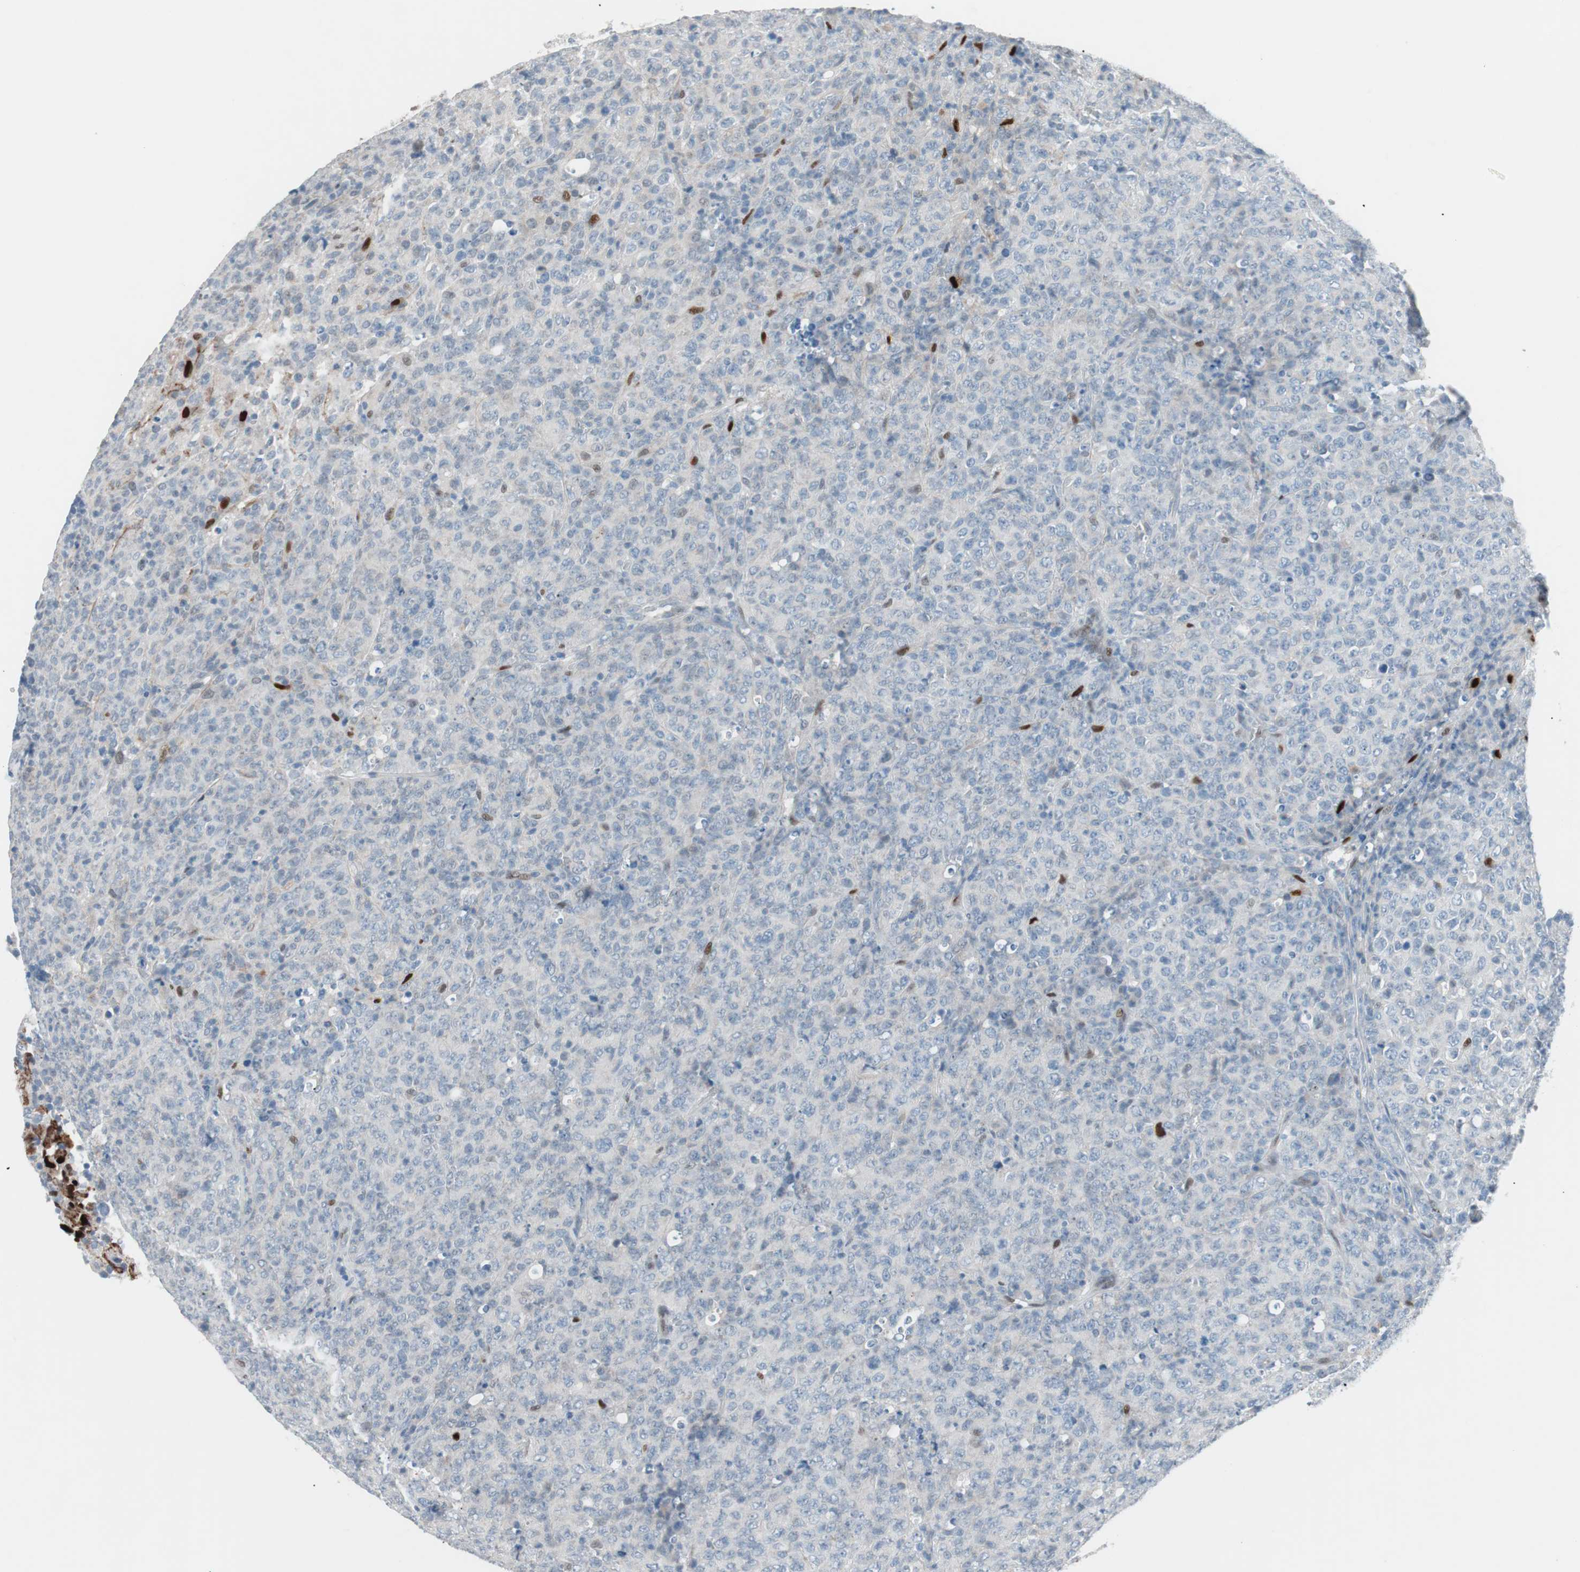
{"staining": {"intensity": "negative", "quantity": "none", "location": "none"}, "tissue": "lymphoma", "cell_type": "Tumor cells", "image_type": "cancer", "snomed": [{"axis": "morphology", "description": "Malignant lymphoma, non-Hodgkin's type, High grade"}, {"axis": "topography", "description": "Tonsil"}], "caption": "IHC of lymphoma demonstrates no staining in tumor cells.", "gene": "FOSL1", "patient": {"sex": "female", "age": 36}}